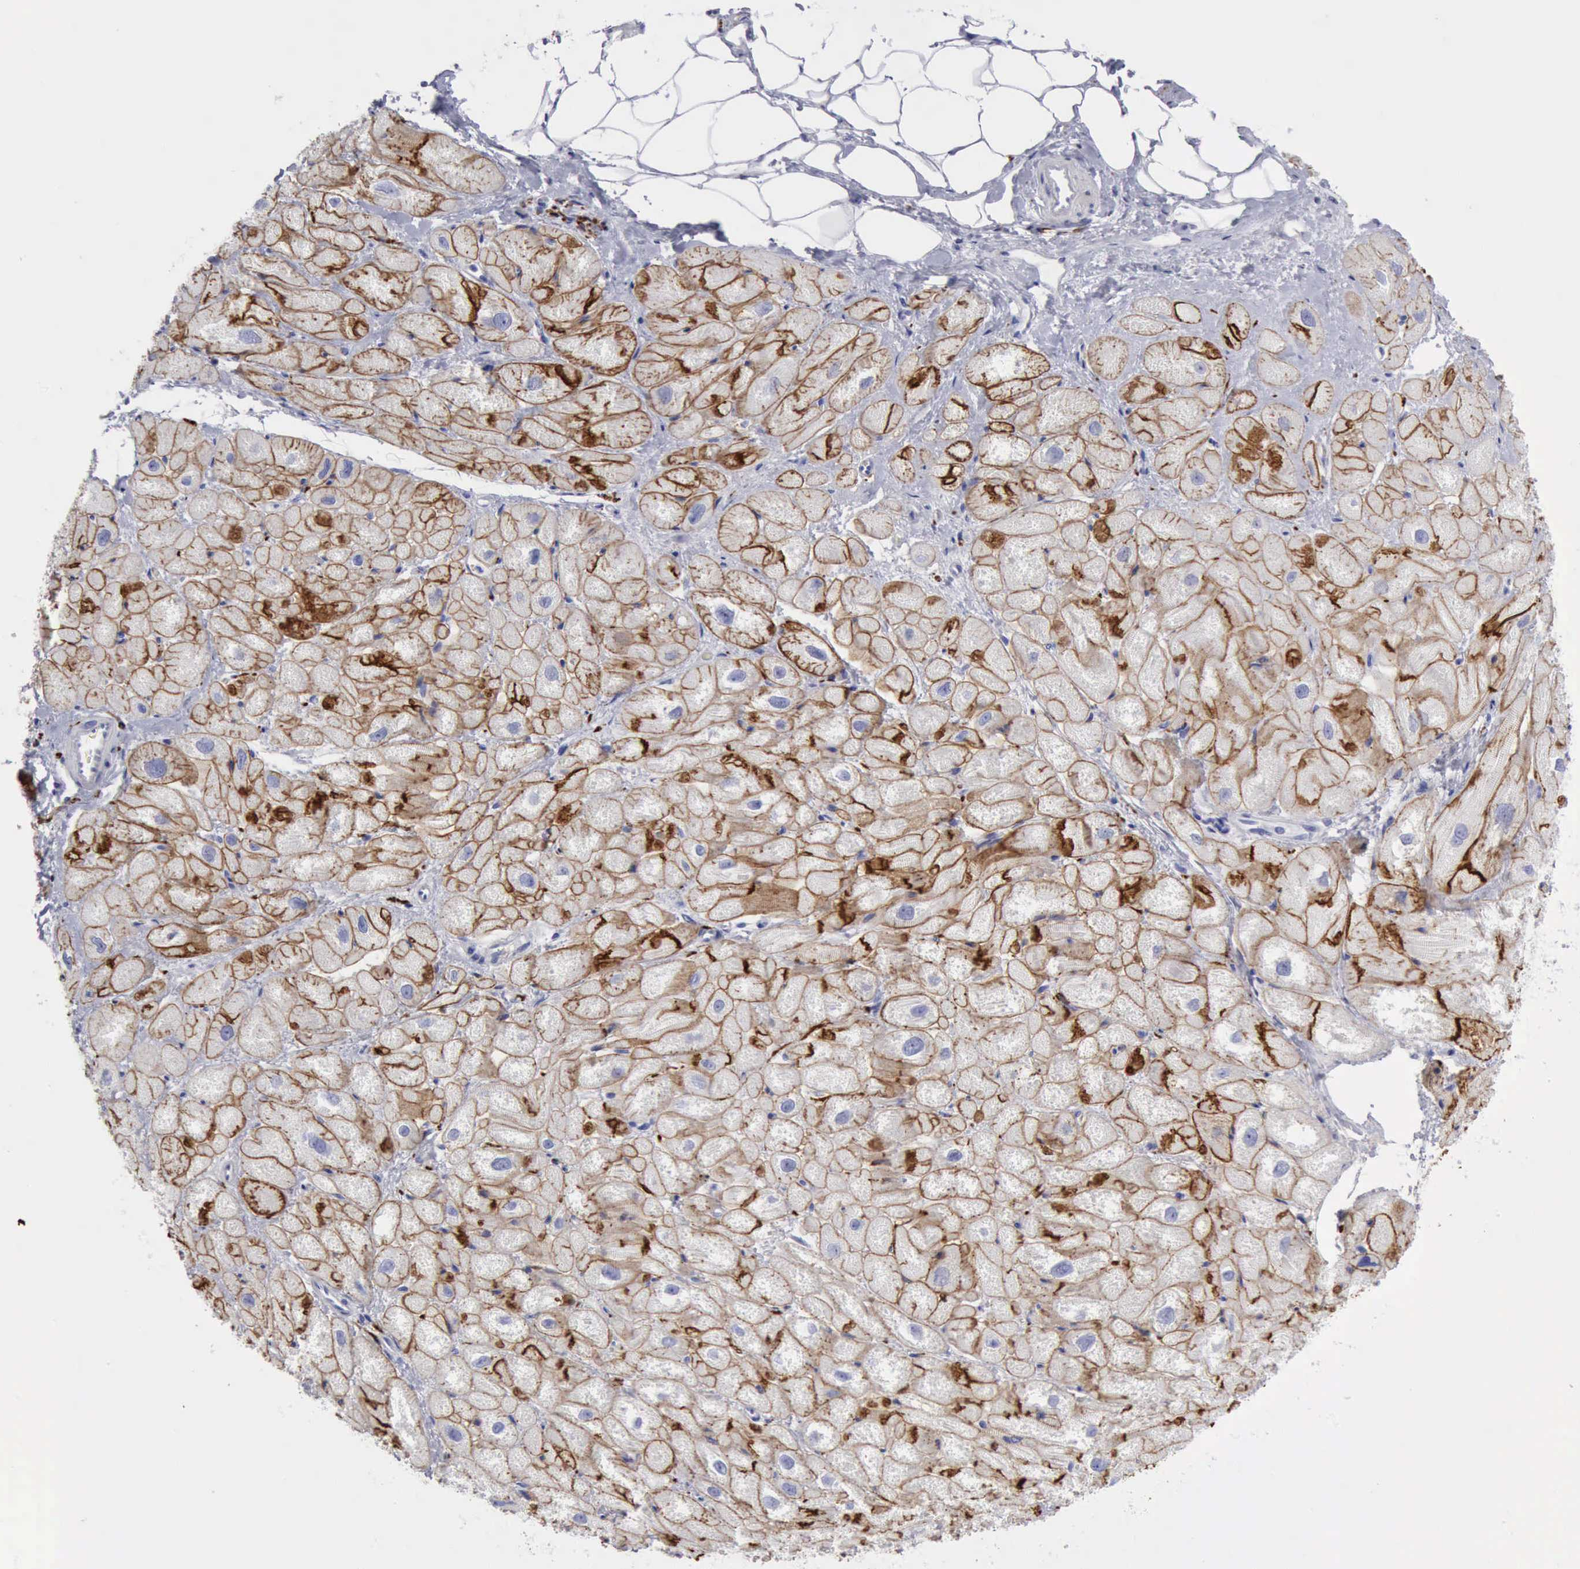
{"staining": {"intensity": "moderate", "quantity": ">75%", "location": "cytoplasmic/membranous"}, "tissue": "heart muscle", "cell_type": "Cardiomyocytes", "image_type": "normal", "snomed": [{"axis": "morphology", "description": "Normal tissue, NOS"}, {"axis": "topography", "description": "Heart"}], "caption": "Protein staining exhibits moderate cytoplasmic/membranous staining in about >75% of cardiomyocytes in normal heart muscle.", "gene": "NCAM1", "patient": {"sex": "male", "age": 49}}